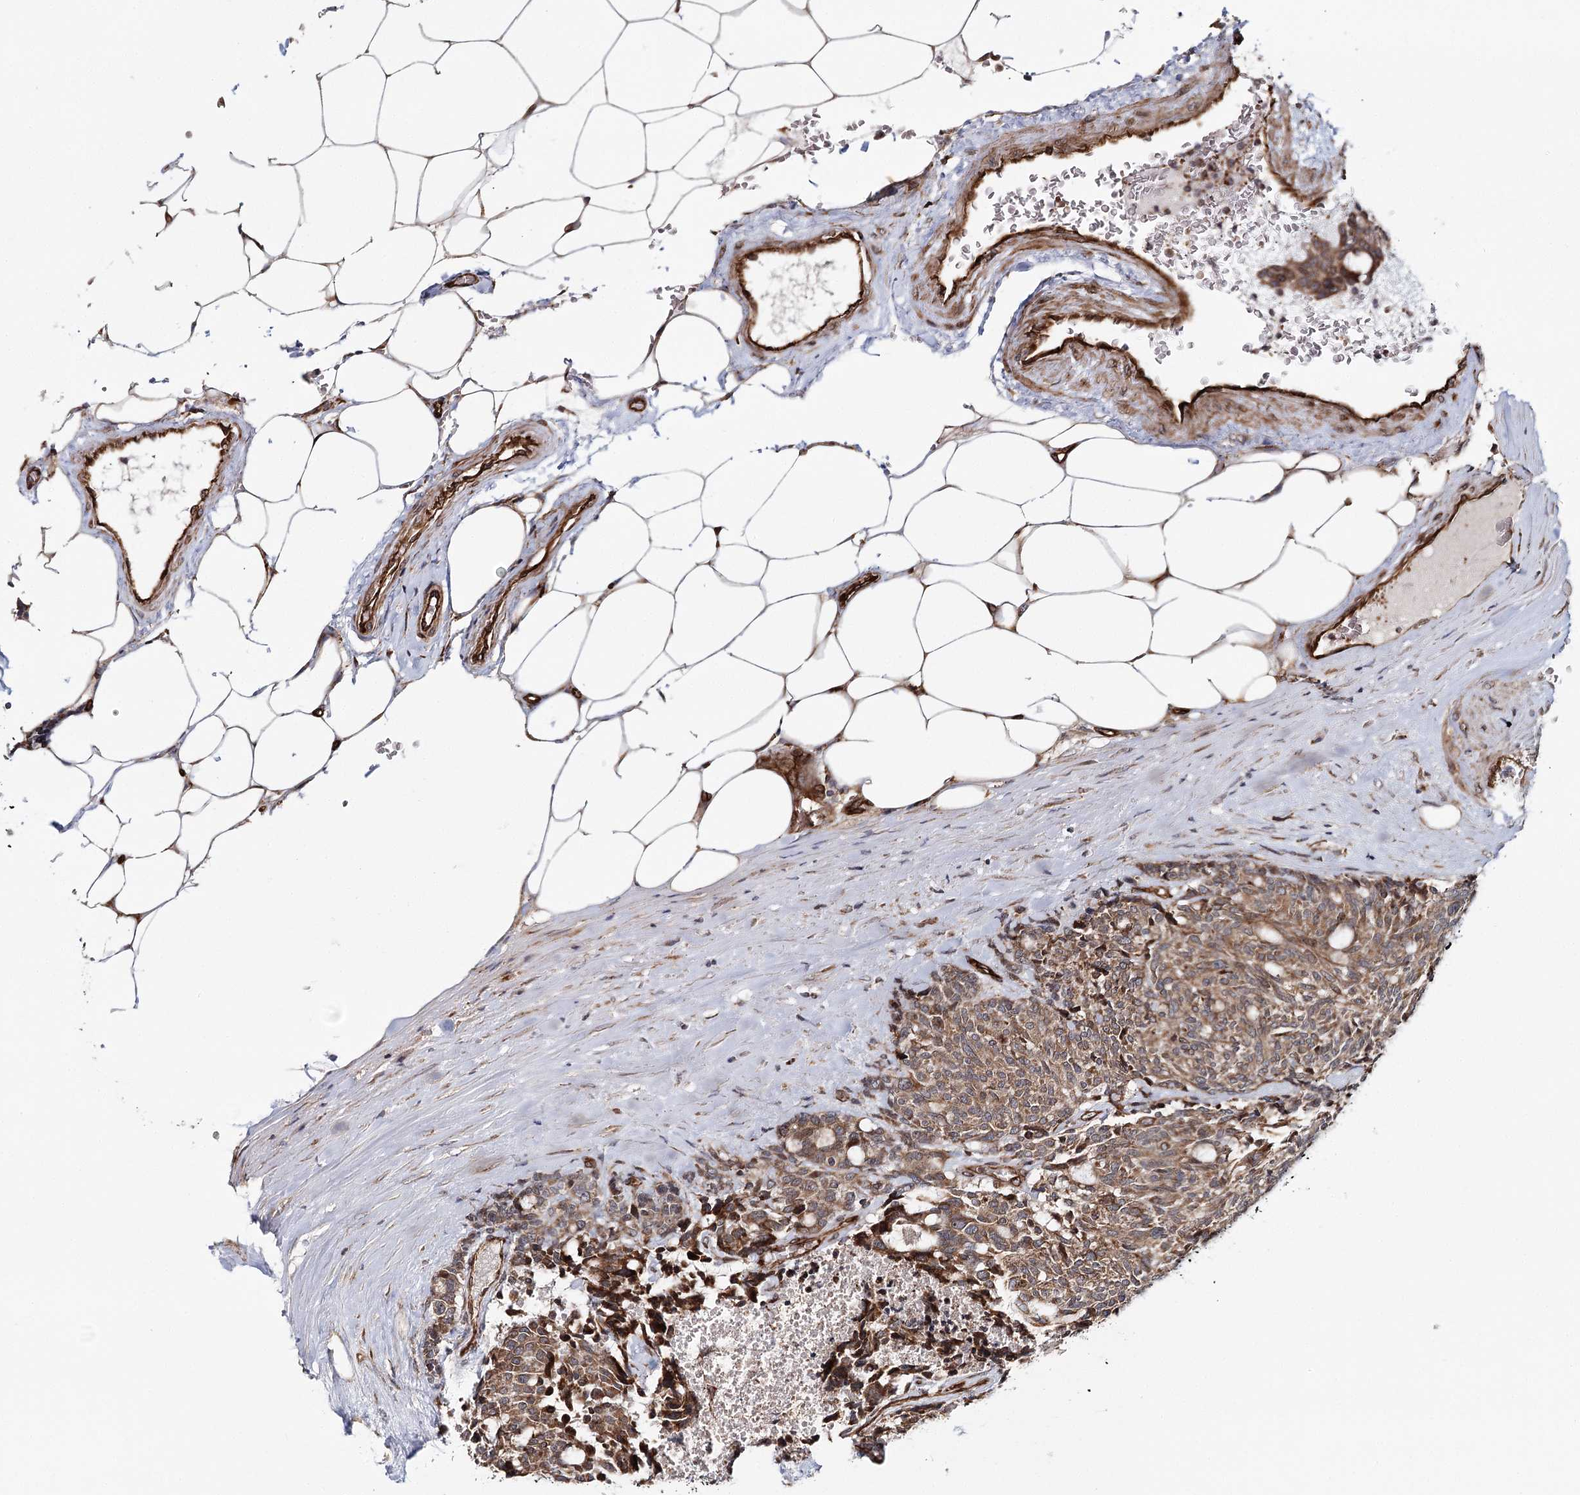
{"staining": {"intensity": "moderate", "quantity": ">75%", "location": "cytoplasmic/membranous"}, "tissue": "carcinoid", "cell_type": "Tumor cells", "image_type": "cancer", "snomed": [{"axis": "morphology", "description": "Carcinoid, malignant, NOS"}, {"axis": "topography", "description": "Pancreas"}], "caption": "Protein staining of carcinoid tissue demonstrates moderate cytoplasmic/membranous positivity in approximately >75% of tumor cells. The protein is stained brown, and the nuclei are stained in blue (DAB (3,3'-diaminobenzidine) IHC with brightfield microscopy, high magnification).", "gene": "MKNK1", "patient": {"sex": "female", "age": 54}}